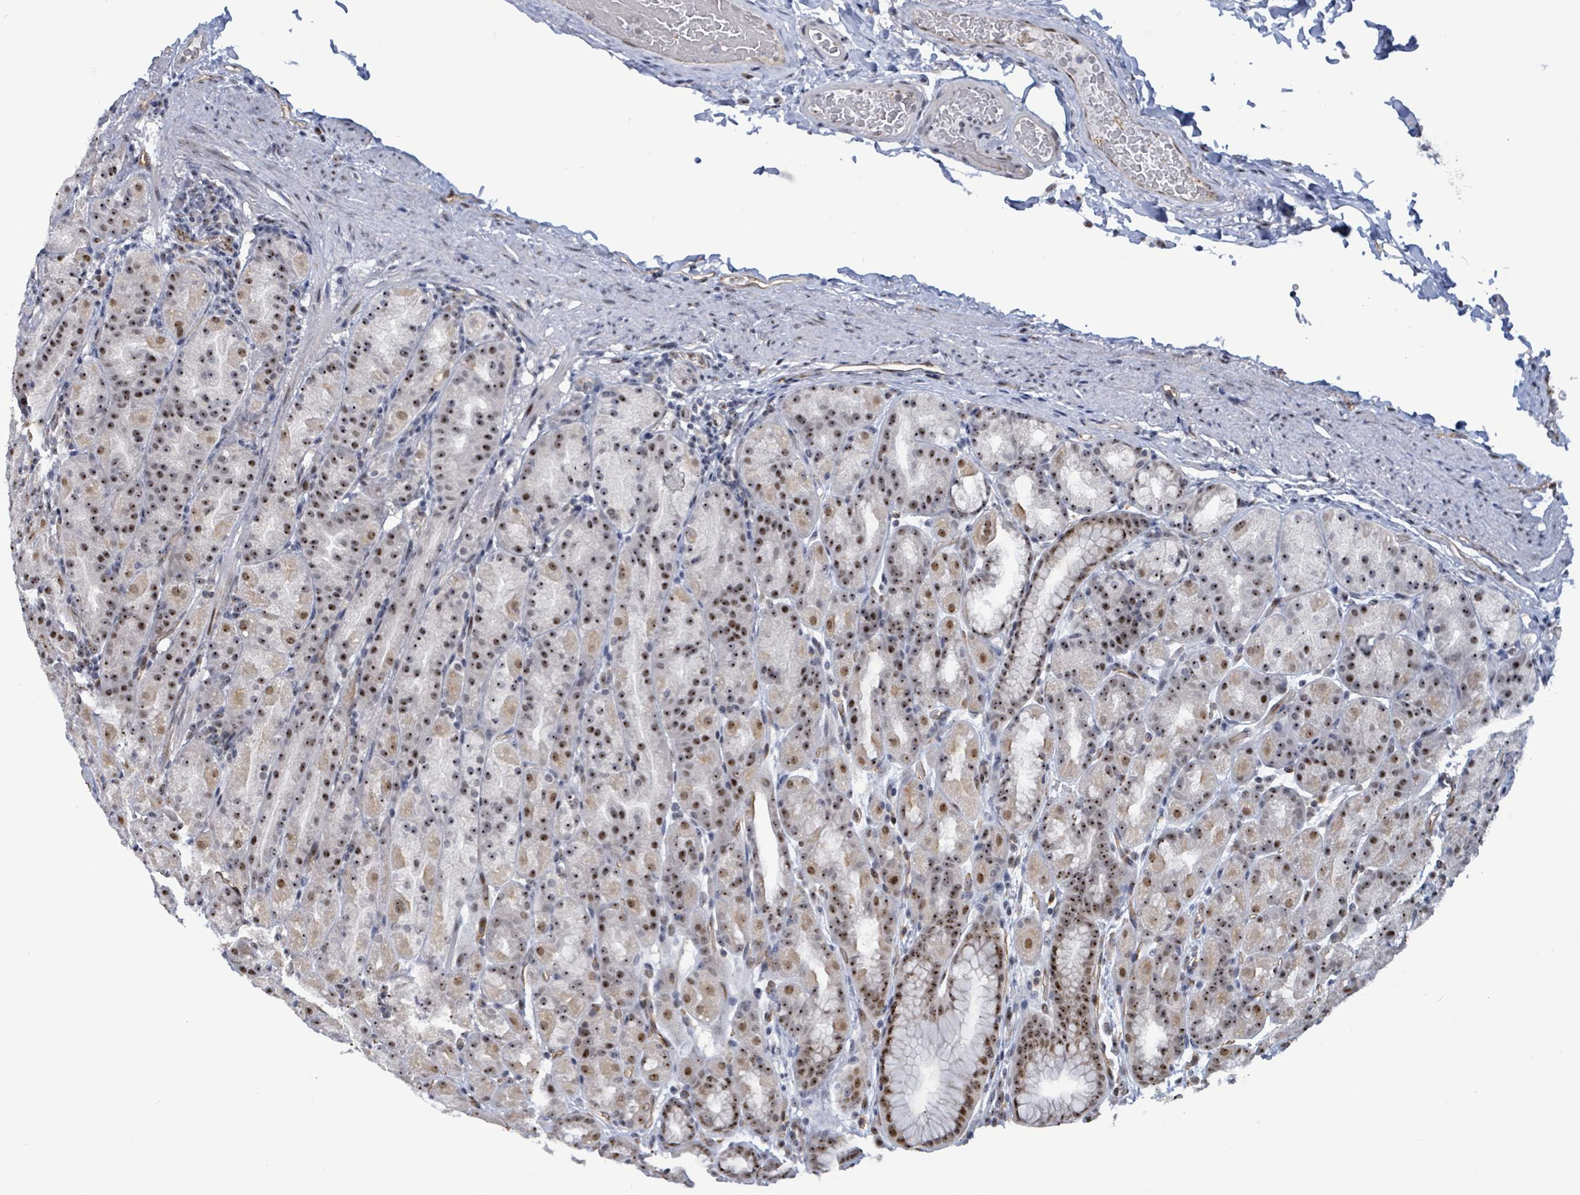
{"staining": {"intensity": "strong", "quantity": ">75%", "location": "cytoplasmic/membranous,nuclear"}, "tissue": "stomach", "cell_type": "Glandular cells", "image_type": "normal", "snomed": [{"axis": "morphology", "description": "Normal tissue, NOS"}, {"axis": "topography", "description": "Stomach, upper"}, {"axis": "topography", "description": "Stomach"}], "caption": "Strong cytoplasmic/membranous,nuclear protein staining is appreciated in approximately >75% of glandular cells in stomach.", "gene": "RRN3", "patient": {"sex": "male", "age": 68}}